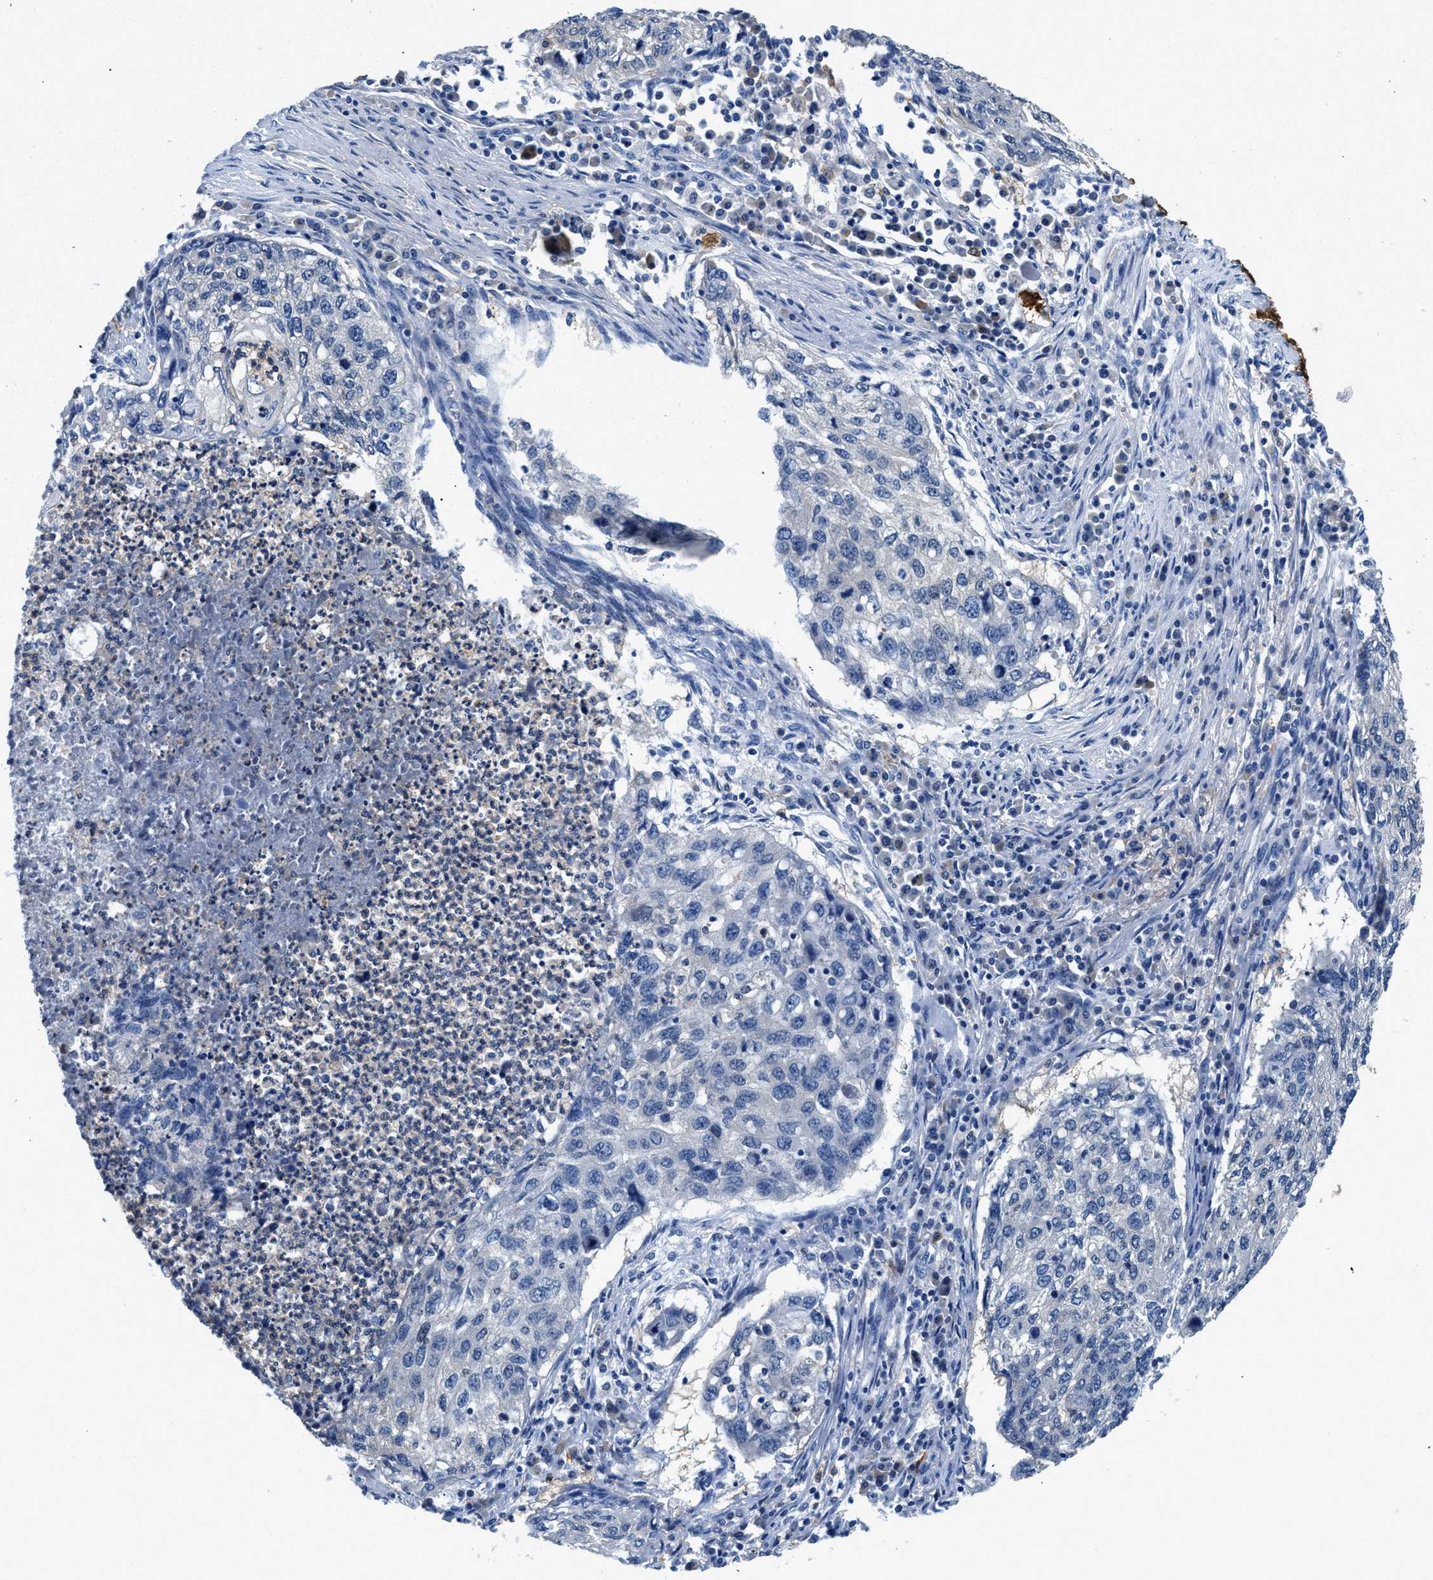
{"staining": {"intensity": "negative", "quantity": "none", "location": "none"}, "tissue": "lung cancer", "cell_type": "Tumor cells", "image_type": "cancer", "snomed": [{"axis": "morphology", "description": "Squamous cell carcinoma, NOS"}, {"axis": "topography", "description": "Lung"}], "caption": "The photomicrograph displays no significant expression in tumor cells of squamous cell carcinoma (lung).", "gene": "FADS6", "patient": {"sex": "female", "age": 63}}